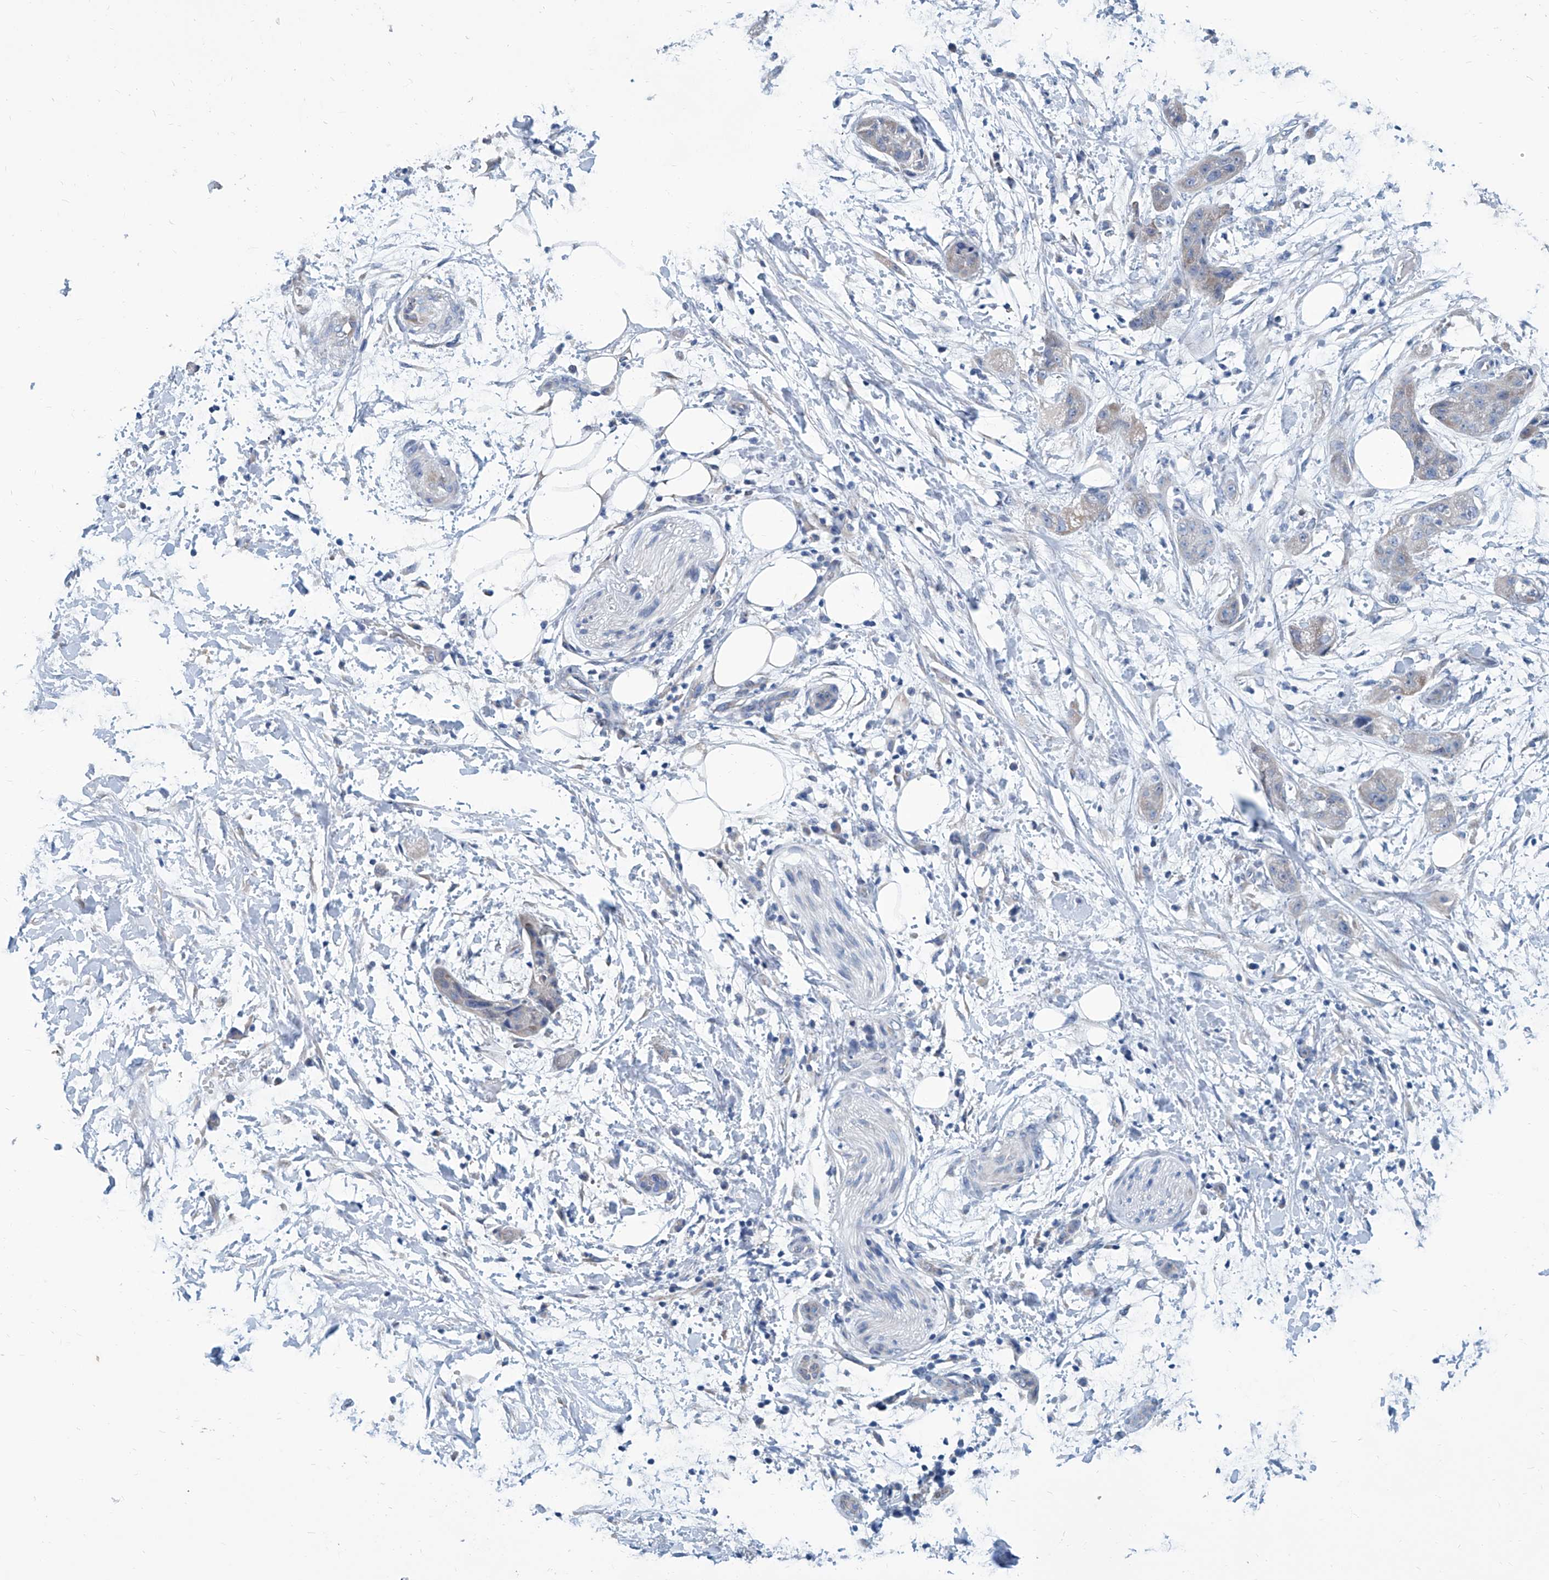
{"staining": {"intensity": "negative", "quantity": "none", "location": "none"}, "tissue": "pancreatic cancer", "cell_type": "Tumor cells", "image_type": "cancer", "snomed": [{"axis": "morphology", "description": "Adenocarcinoma, NOS"}, {"axis": "topography", "description": "Pancreas"}], "caption": "Protein analysis of adenocarcinoma (pancreatic) shows no significant staining in tumor cells. Brightfield microscopy of IHC stained with DAB (3,3'-diaminobenzidine) (brown) and hematoxylin (blue), captured at high magnification.", "gene": "ZNF519", "patient": {"sex": "female", "age": 78}}